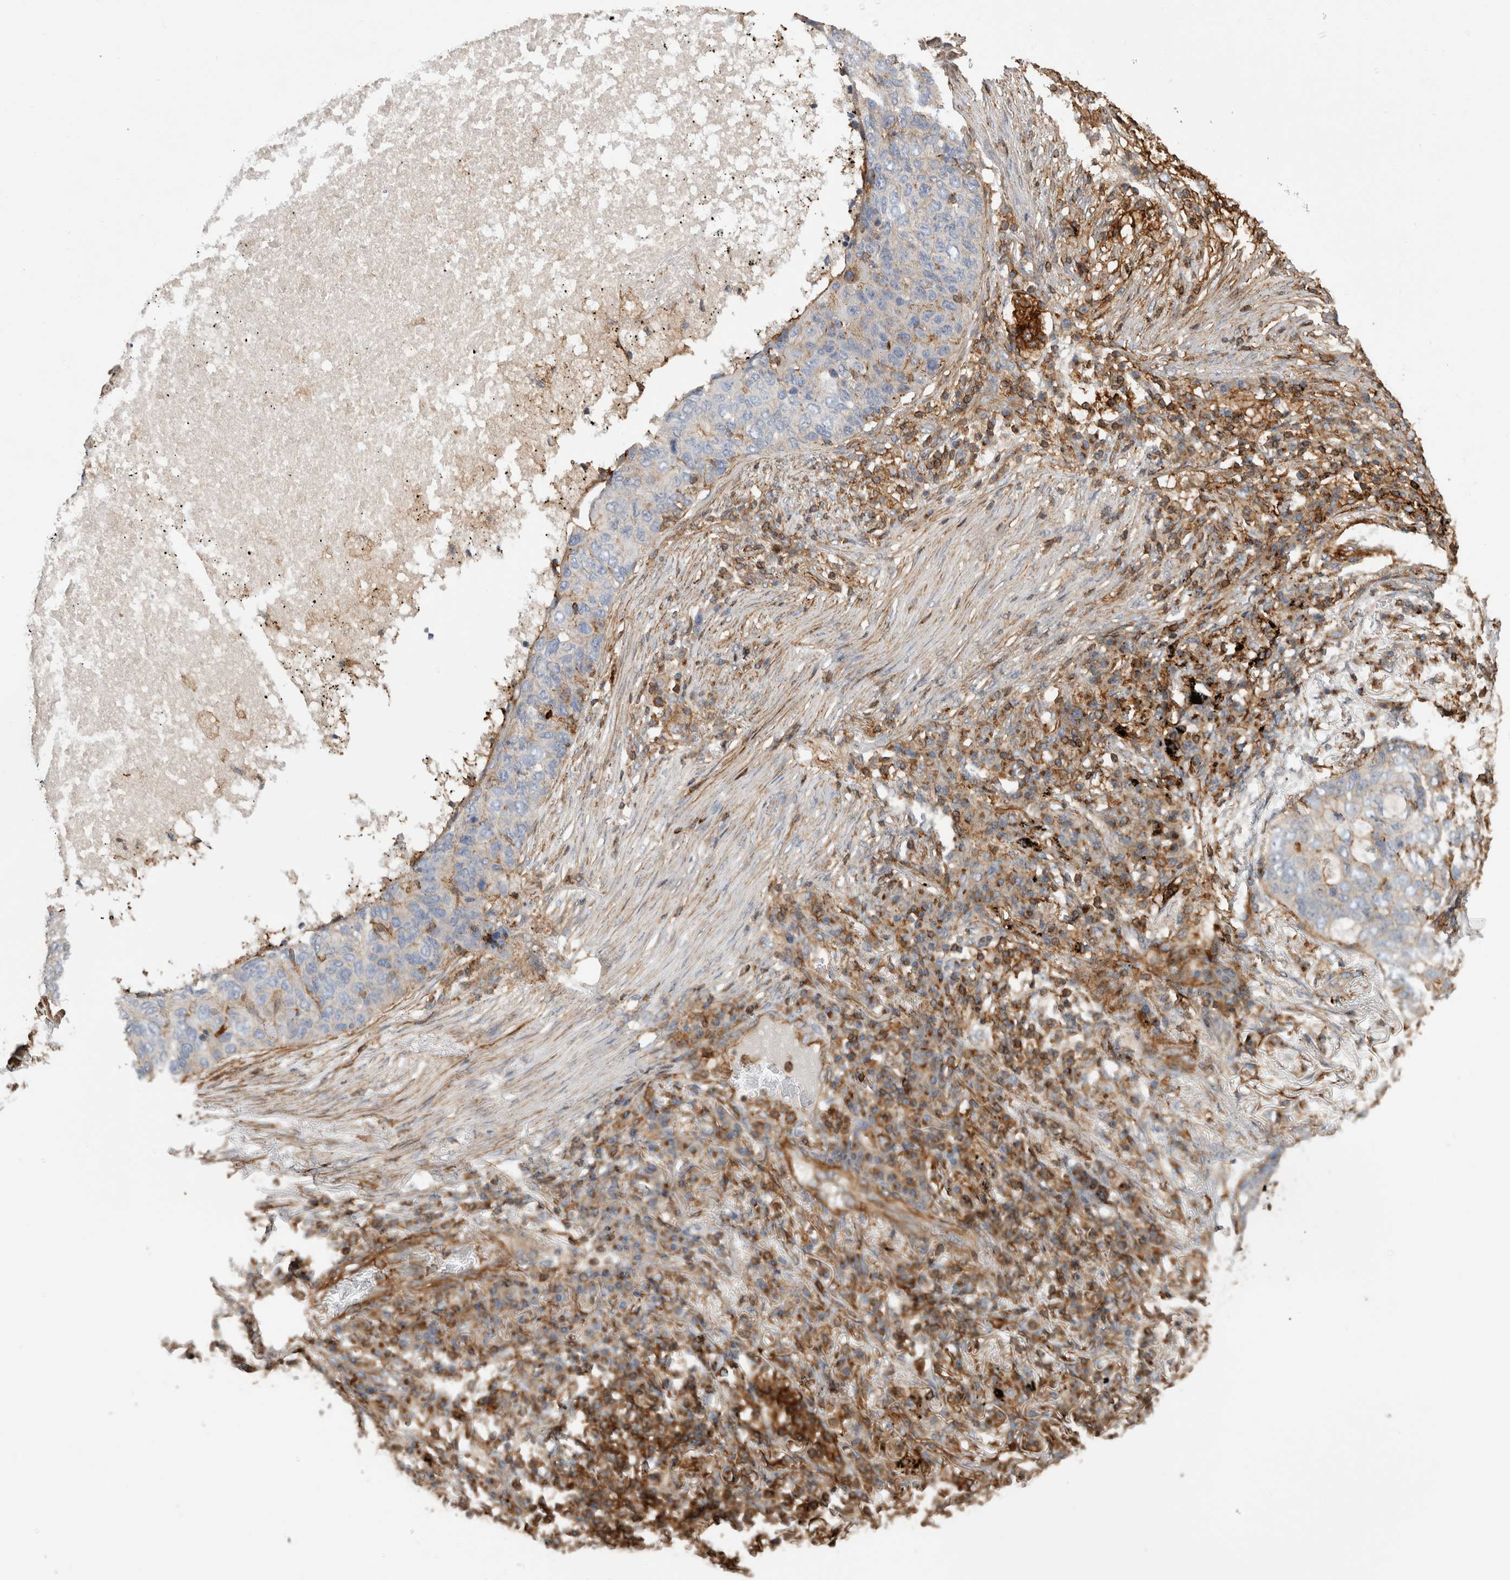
{"staining": {"intensity": "negative", "quantity": "none", "location": "none"}, "tissue": "lung cancer", "cell_type": "Tumor cells", "image_type": "cancer", "snomed": [{"axis": "morphology", "description": "Squamous cell carcinoma, NOS"}, {"axis": "topography", "description": "Lung"}], "caption": "Immunohistochemistry photomicrograph of human lung cancer stained for a protein (brown), which reveals no staining in tumor cells.", "gene": "GPER1", "patient": {"sex": "female", "age": 63}}